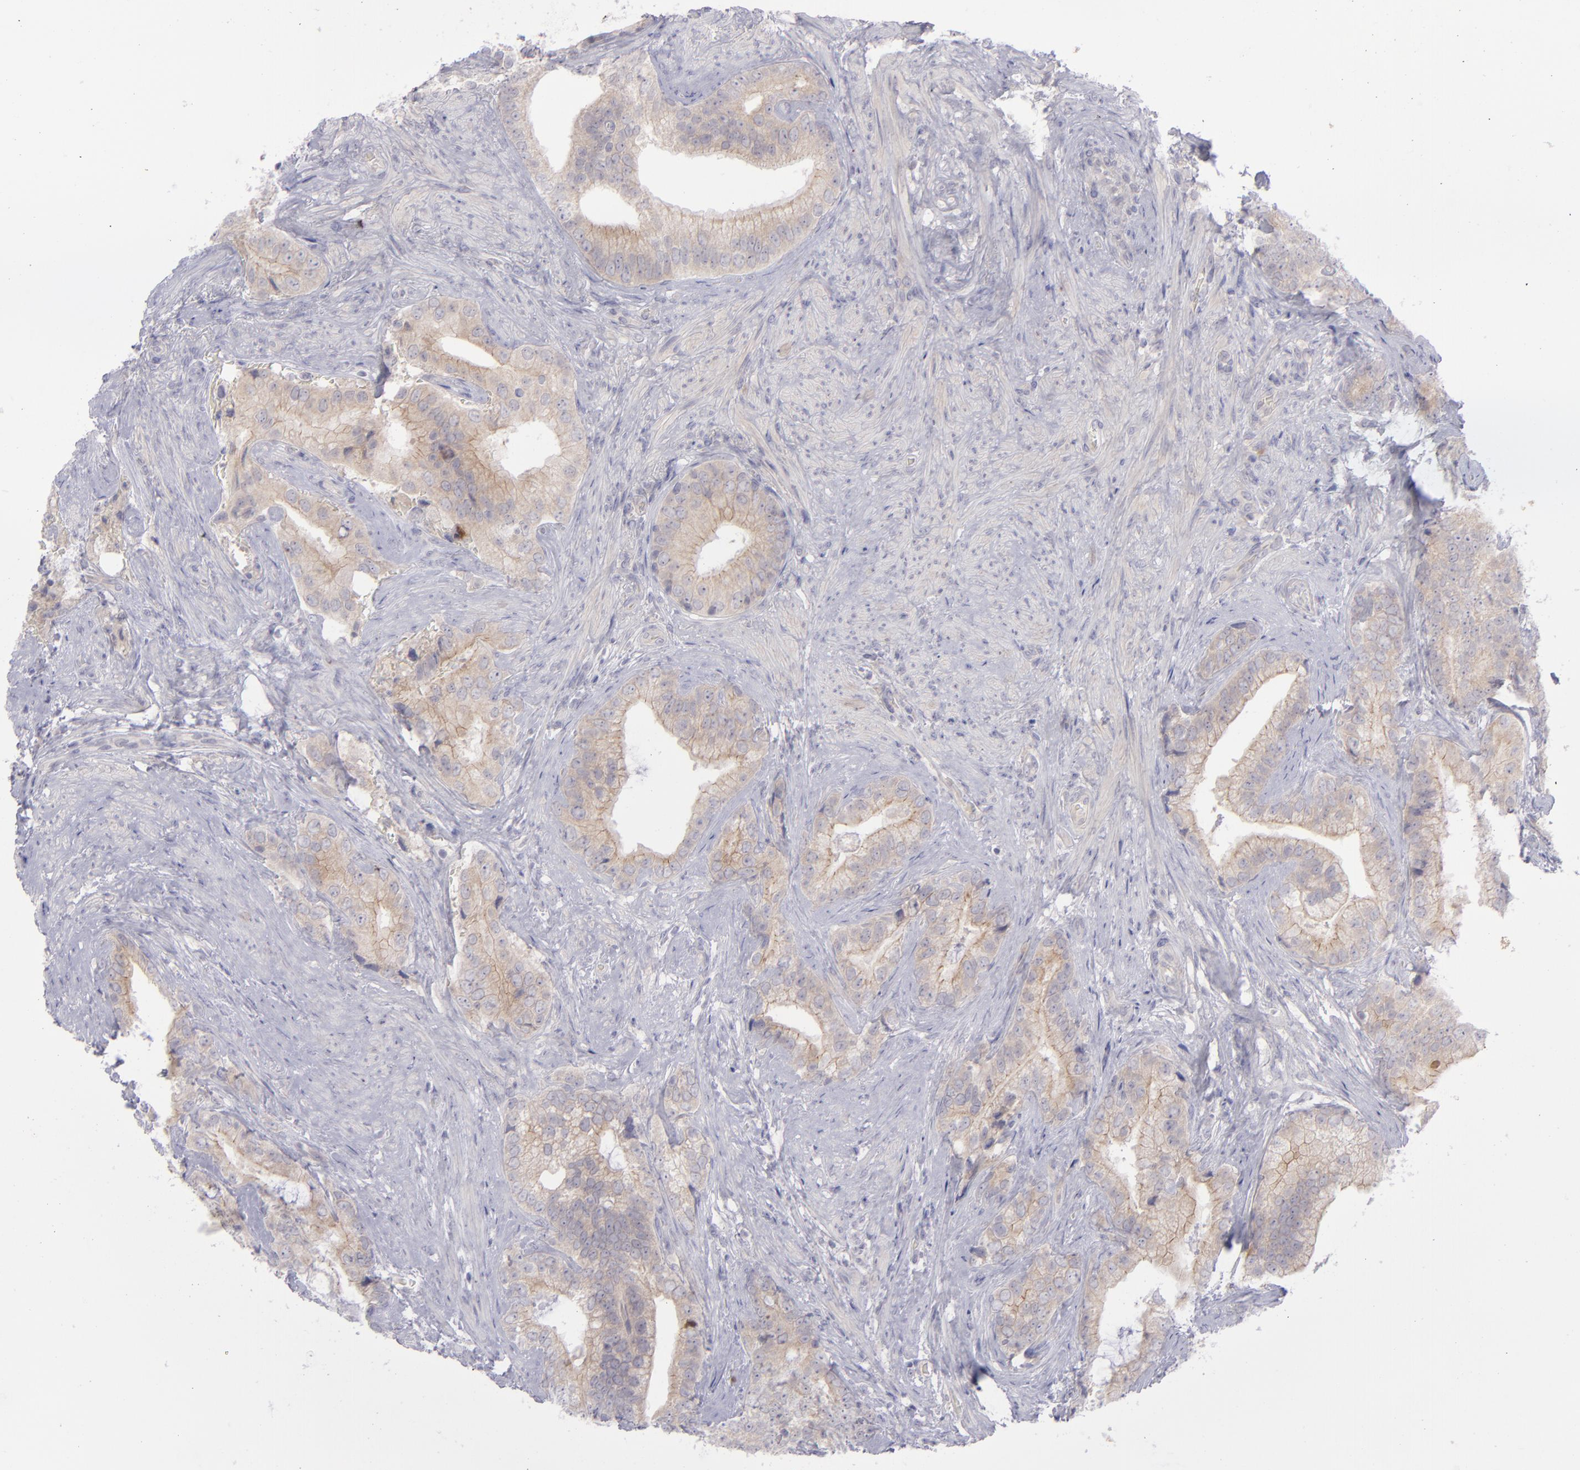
{"staining": {"intensity": "weak", "quantity": ">75%", "location": "cytoplasmic/membranous"}, "tissue": "prostate cancer", "cell_type": "Tumor cells", "image_type": "cancer", "snomed": [{"axis": "morphology", "description": "Adenocarcinoma, Low grade"}, {"axis": "topography", "description": "Prostate"}], "caption": "Brown immunohistochemical staining in human prostate cancer (adenocarcinoma (low-grade)) reveals weak cytoplasmic/membranous positivity in about >75% of tumor cells.", "gene": "EVPL", "patient": {"sex": "male", "age": 71}}